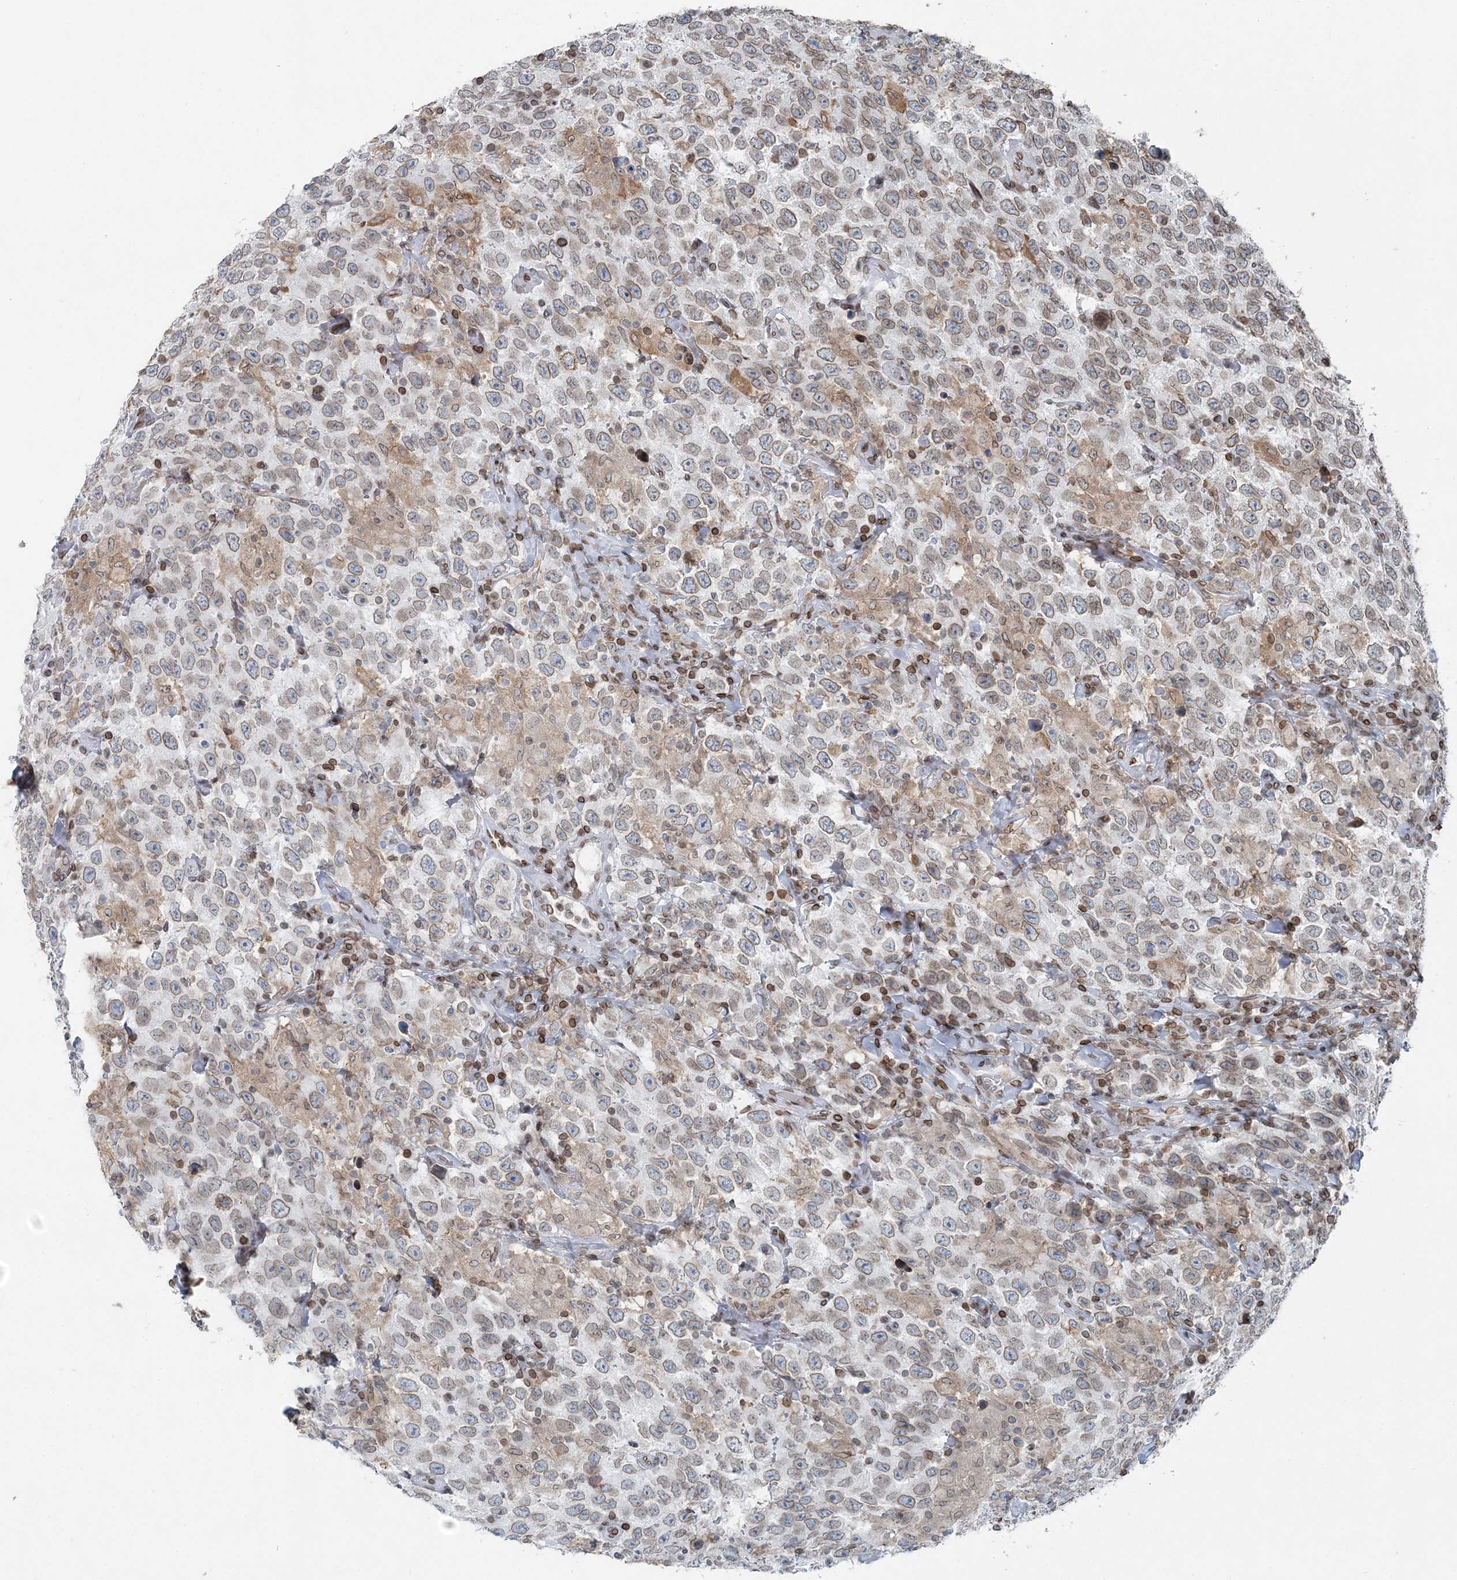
{"staining": {"intensity": "weak", "quantity": ">75%", "location": "cytoplasmic/membranous,nuclear"}, "tissue": "testis cancer", "cell_type": "Tumor cells", "image_type": "cancer", "snomed": [{"axis": "morphology", "description": "Seminoma, NOS"}, {"axis": "topography", "description": "Testis"}], "caption": "Immunohistochemical staining of human testis cancer (seminoma) shows low levels of weak cytoplasmic/membranous and nuclear positivity in approximately >75% of tumor cells.", "gene": "GJD4", "patient": {"sex": "male", "age": 41}}